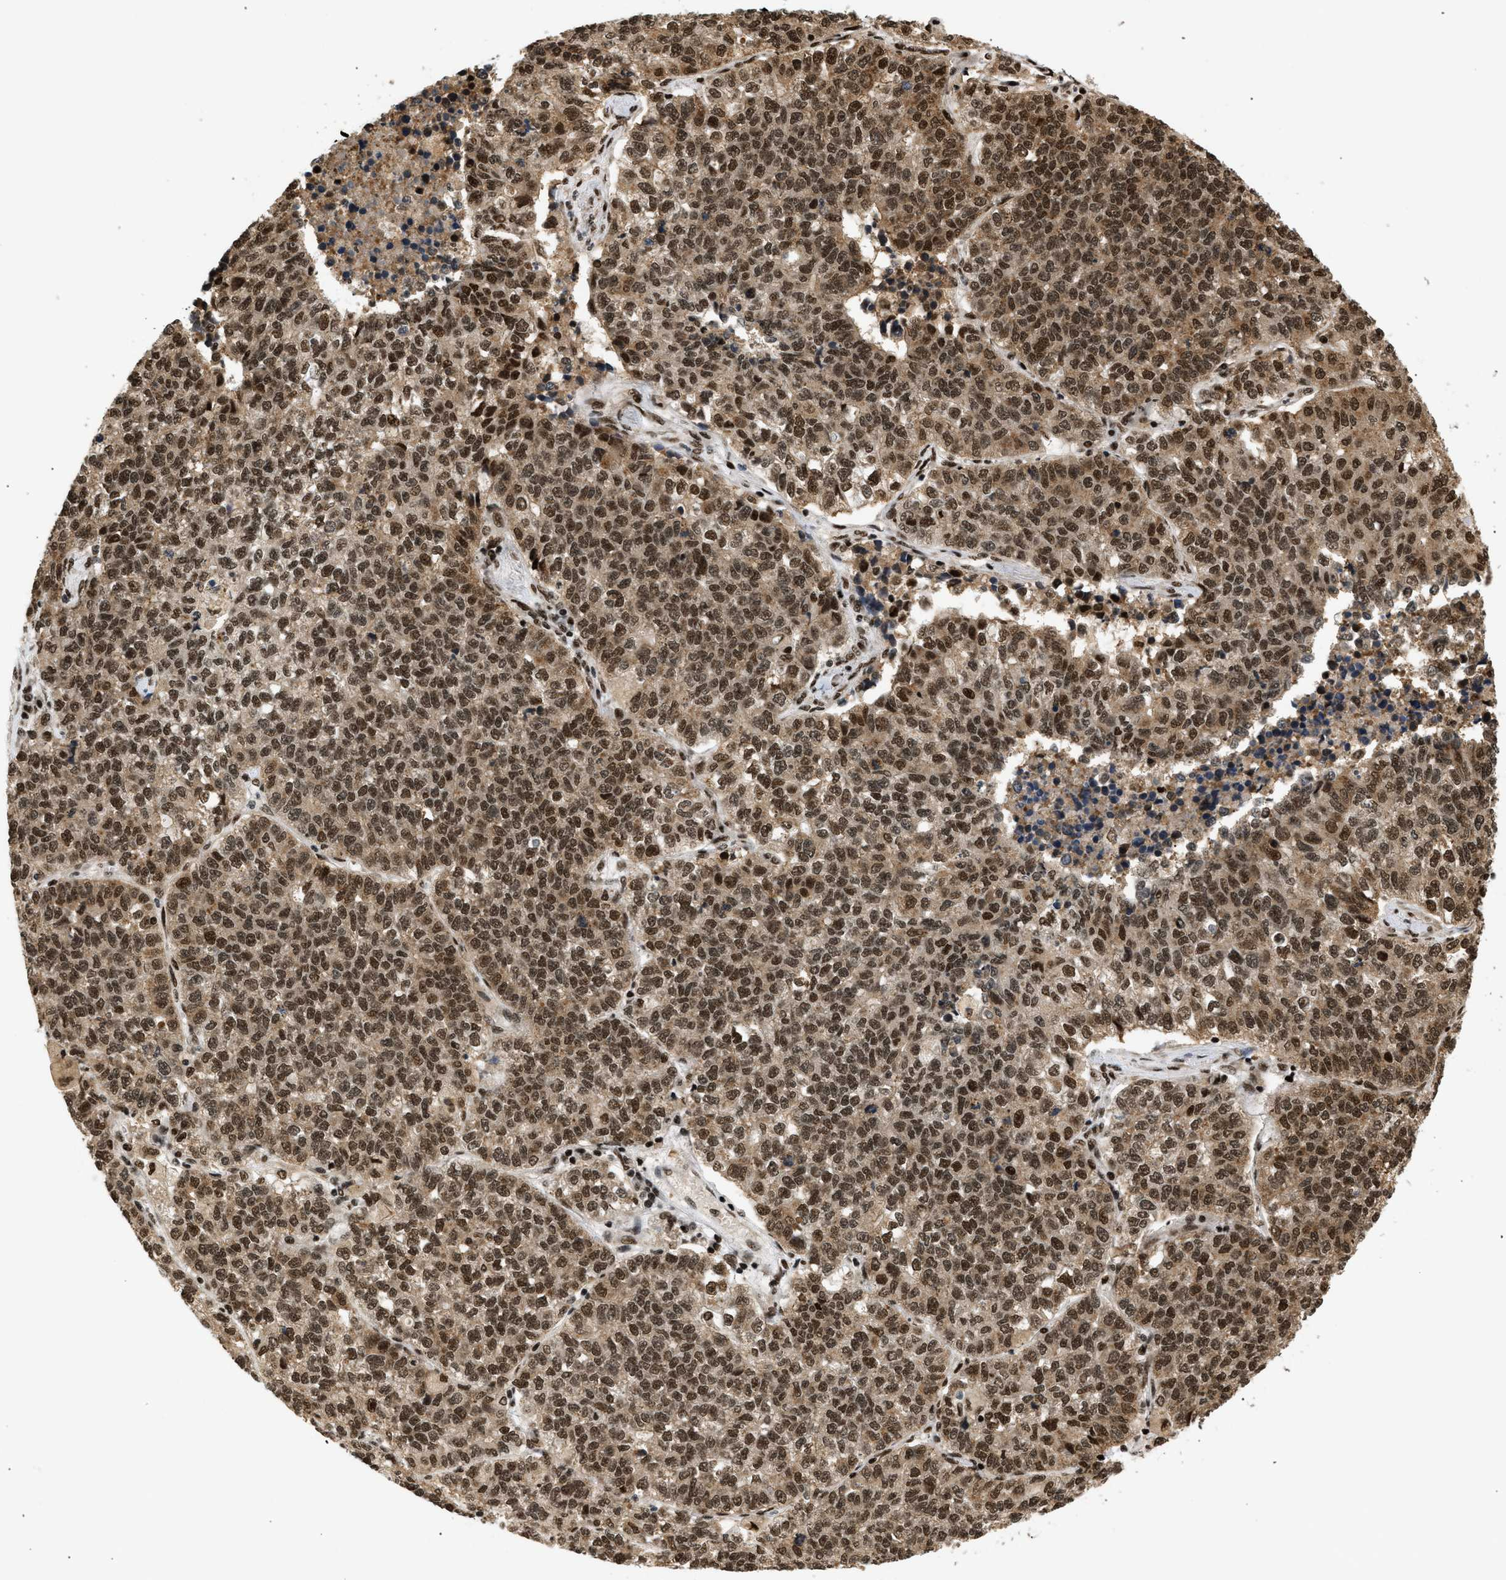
{"staining": {"intensity": "strong", "quantity": ">75%", "location": "cytoplasmic/membranous,nuclear"}, "tissue": "lung cancer", "cell_type": "Tumor cells", "image_type": "cancer", "snomed": [{"axis": "morphology", "description": "Adenocarcinoma, NOS"}, {"axis": "topography", "description": "Lung"}], "caption": "A high amount of strong cytoplasmic/membranous and nuclear staining is seen in about >75% of tumor cells in lung adenocarcinoma tissue. Ihc stains the protein in brown and the nuclei are stained blue.", "gene": "RBM5", "patient": {"sex": "male", "age": 49}}